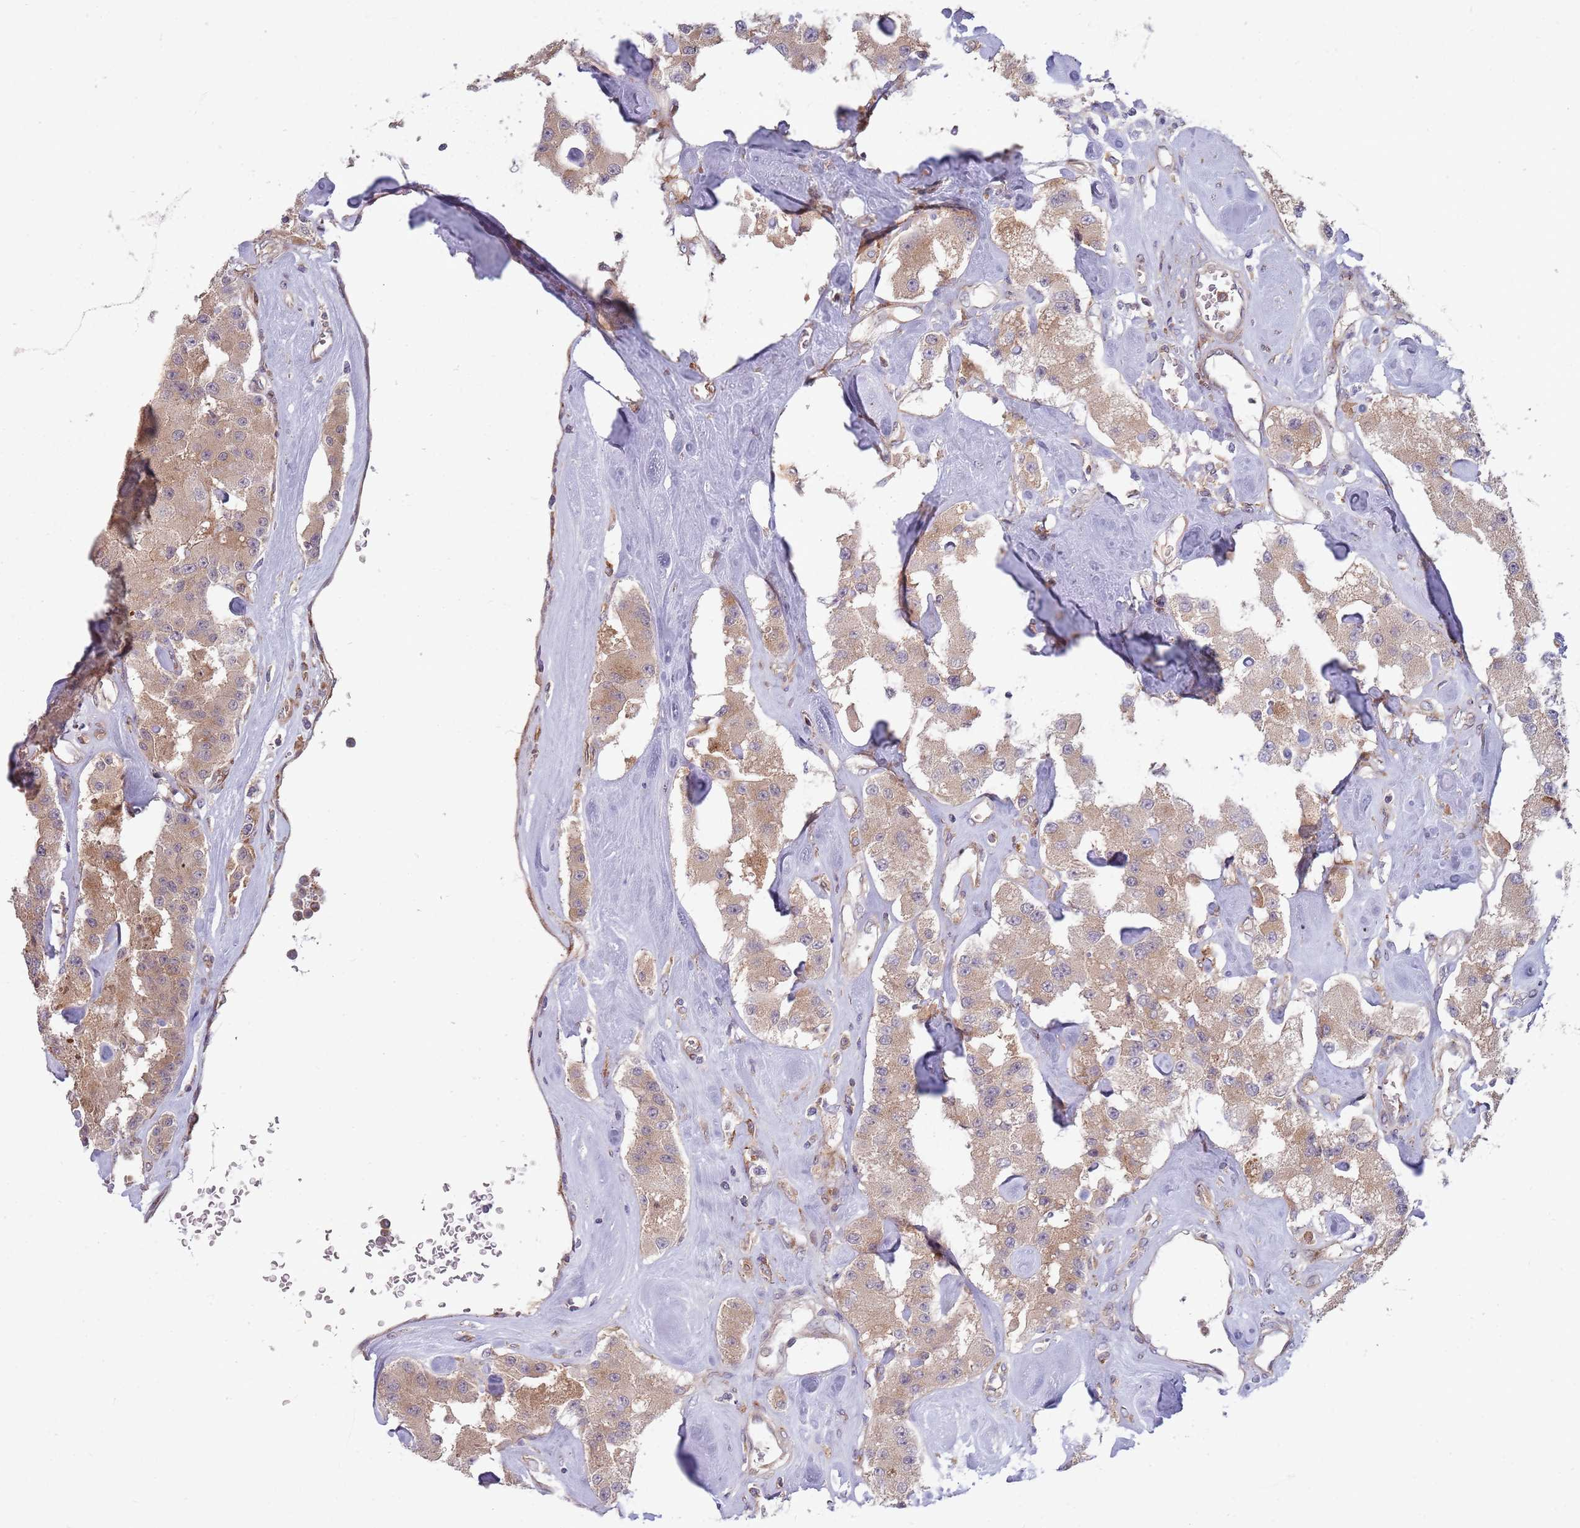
{"staining": {"intensity": "moderate", "quantity": ">75%", "location": "cytoplasmic/membranous"}, "tissue": "carcinoid", "cell_type": "Tumor cells", "image_type": "cancer", "snomed": [{"axis": "morphology", "description": "Carcinoid, malignant, NOS"}, {"axis": "topography", "description": "Pancreas"}], "caption": "Tumor cells display moderate cytoplasmic/membranous staining in approximately >75% of cells in carcinoid (malignant).", "gene": "BTBD7", "patient": {"sex": "male", "age": 41}}